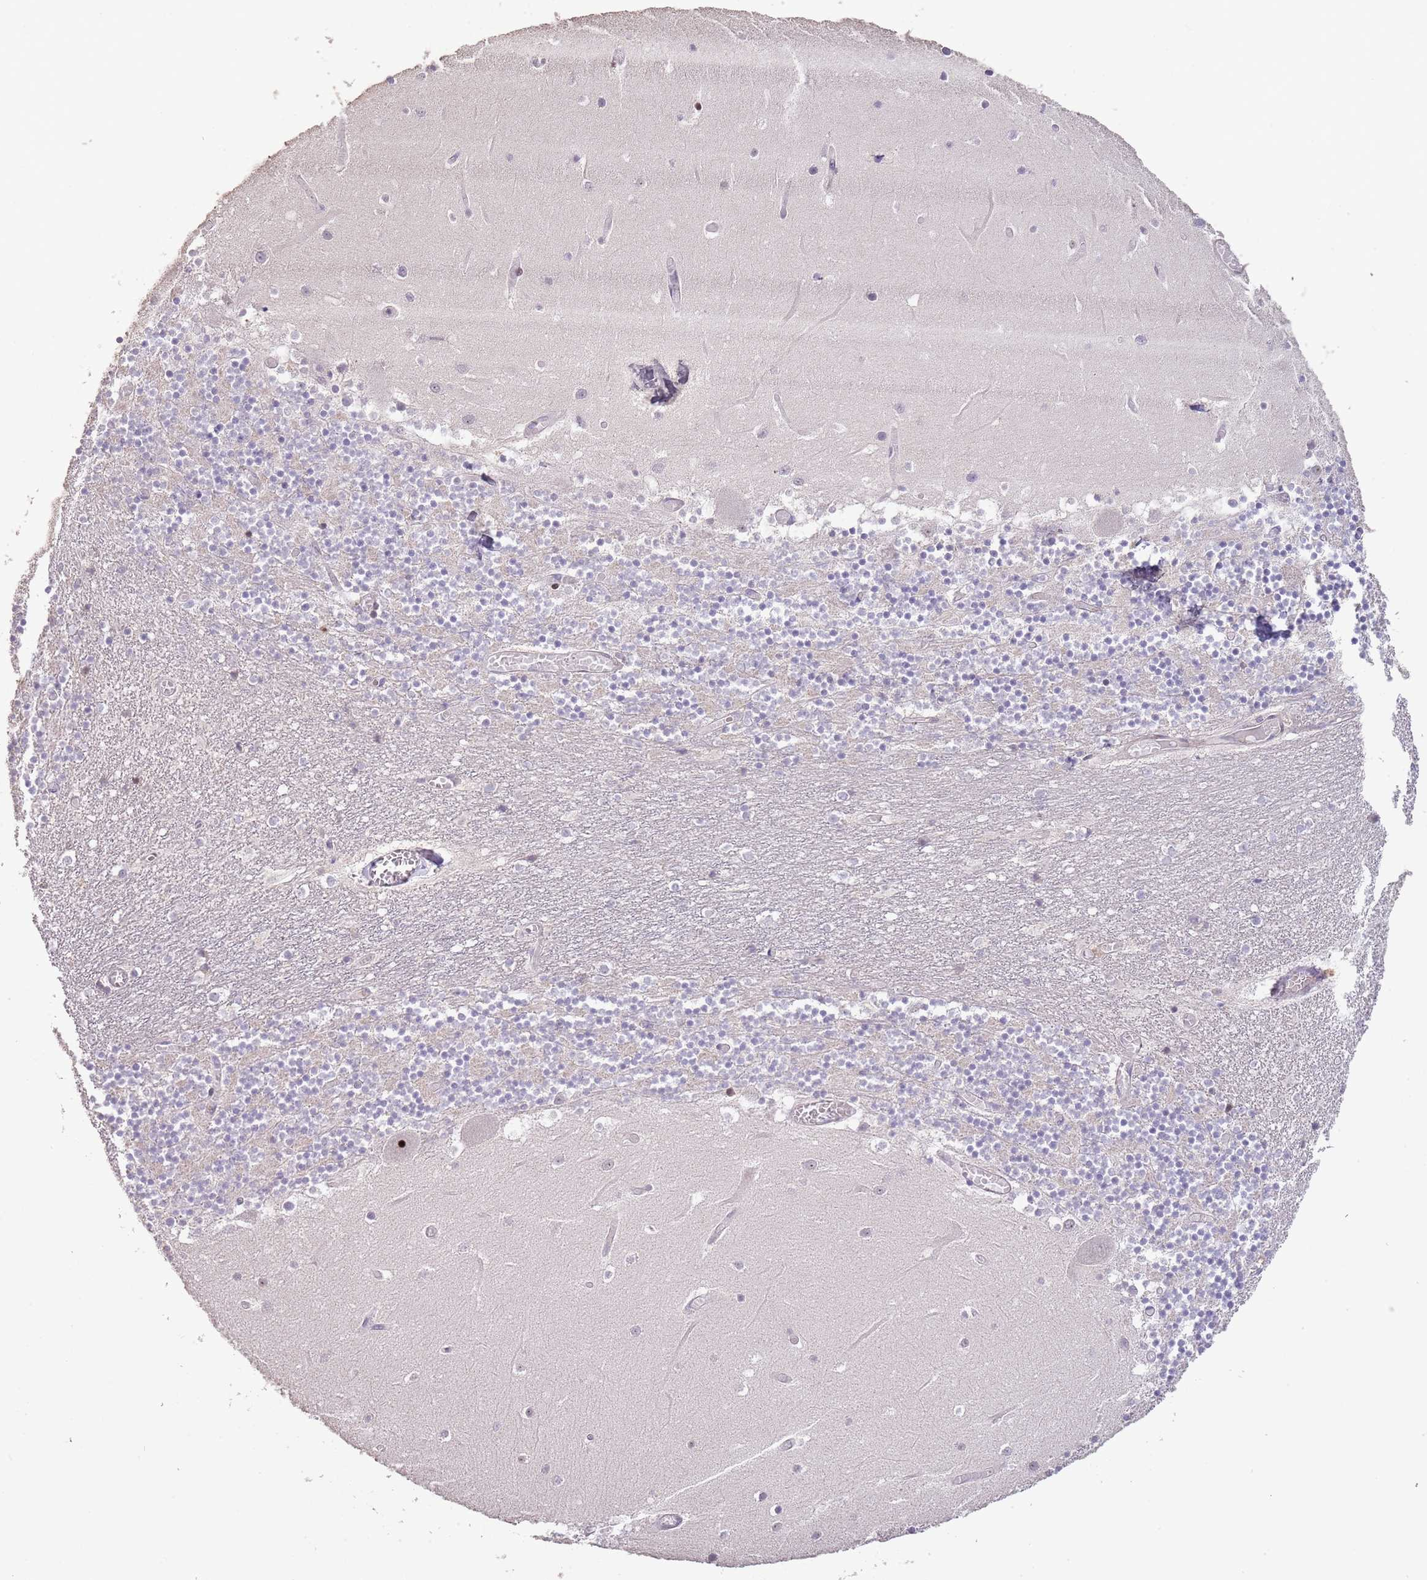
{"staining": {"intensity": "negative", "quantity": "none", "location": "none"}, "tissue": "cerebellum", "cell_type": "Cells in granular layer", "image_type": "normal", "snomed": [{"axis": "morphology", "description": "Normal tissue, NOS"}, {"axis": "topography", "description": "Cerebellum"}], "caption": "High power microscopy image of an IHC photomicrograph of normal cerebellum, revealing no significant staining in cells in granular layer.", "gene": "ADTRP", "patient": {"sex": "female", "age": 28}}